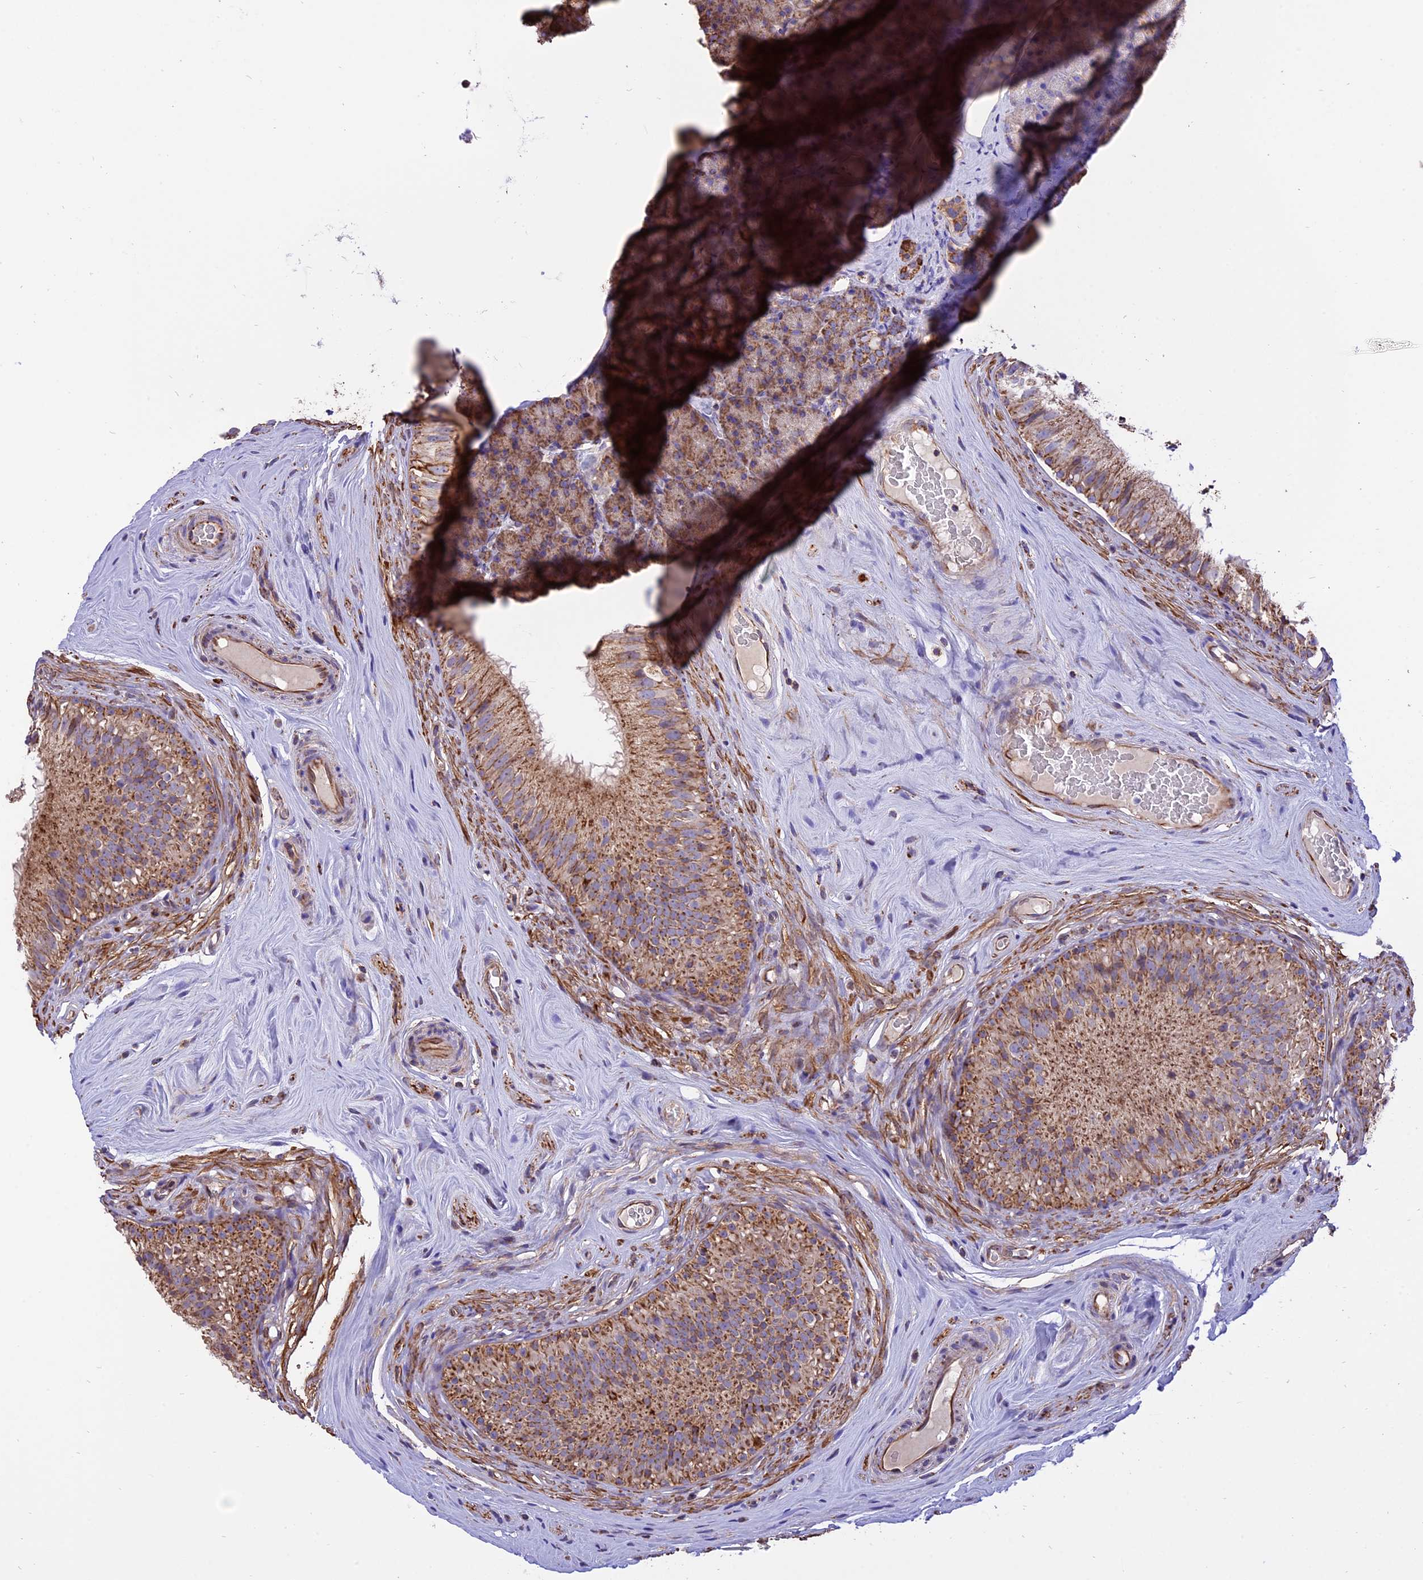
{"staining": {"intensity": "moderate", "quantity": ">75%", "location": "cytoplasmic/membranous"}, "tissue": "epididymis", "cell_type": "Glandular cells", "image_type": "normal", "snomed": [{"axis": "morphology", "description": "Normal tissue, NOS"}, {"axis": "topography", "description": "Epididymis"}], "caption": "Moderate cytoplasmic/membranous protein staining is appreciated in approximately >75% of glandular cells in epididymis. (brown staining indicates protein expression, while blue staining denotes nuclei).", "gene": "TTC4", "patient": {"sex": "male", "age": 45}}